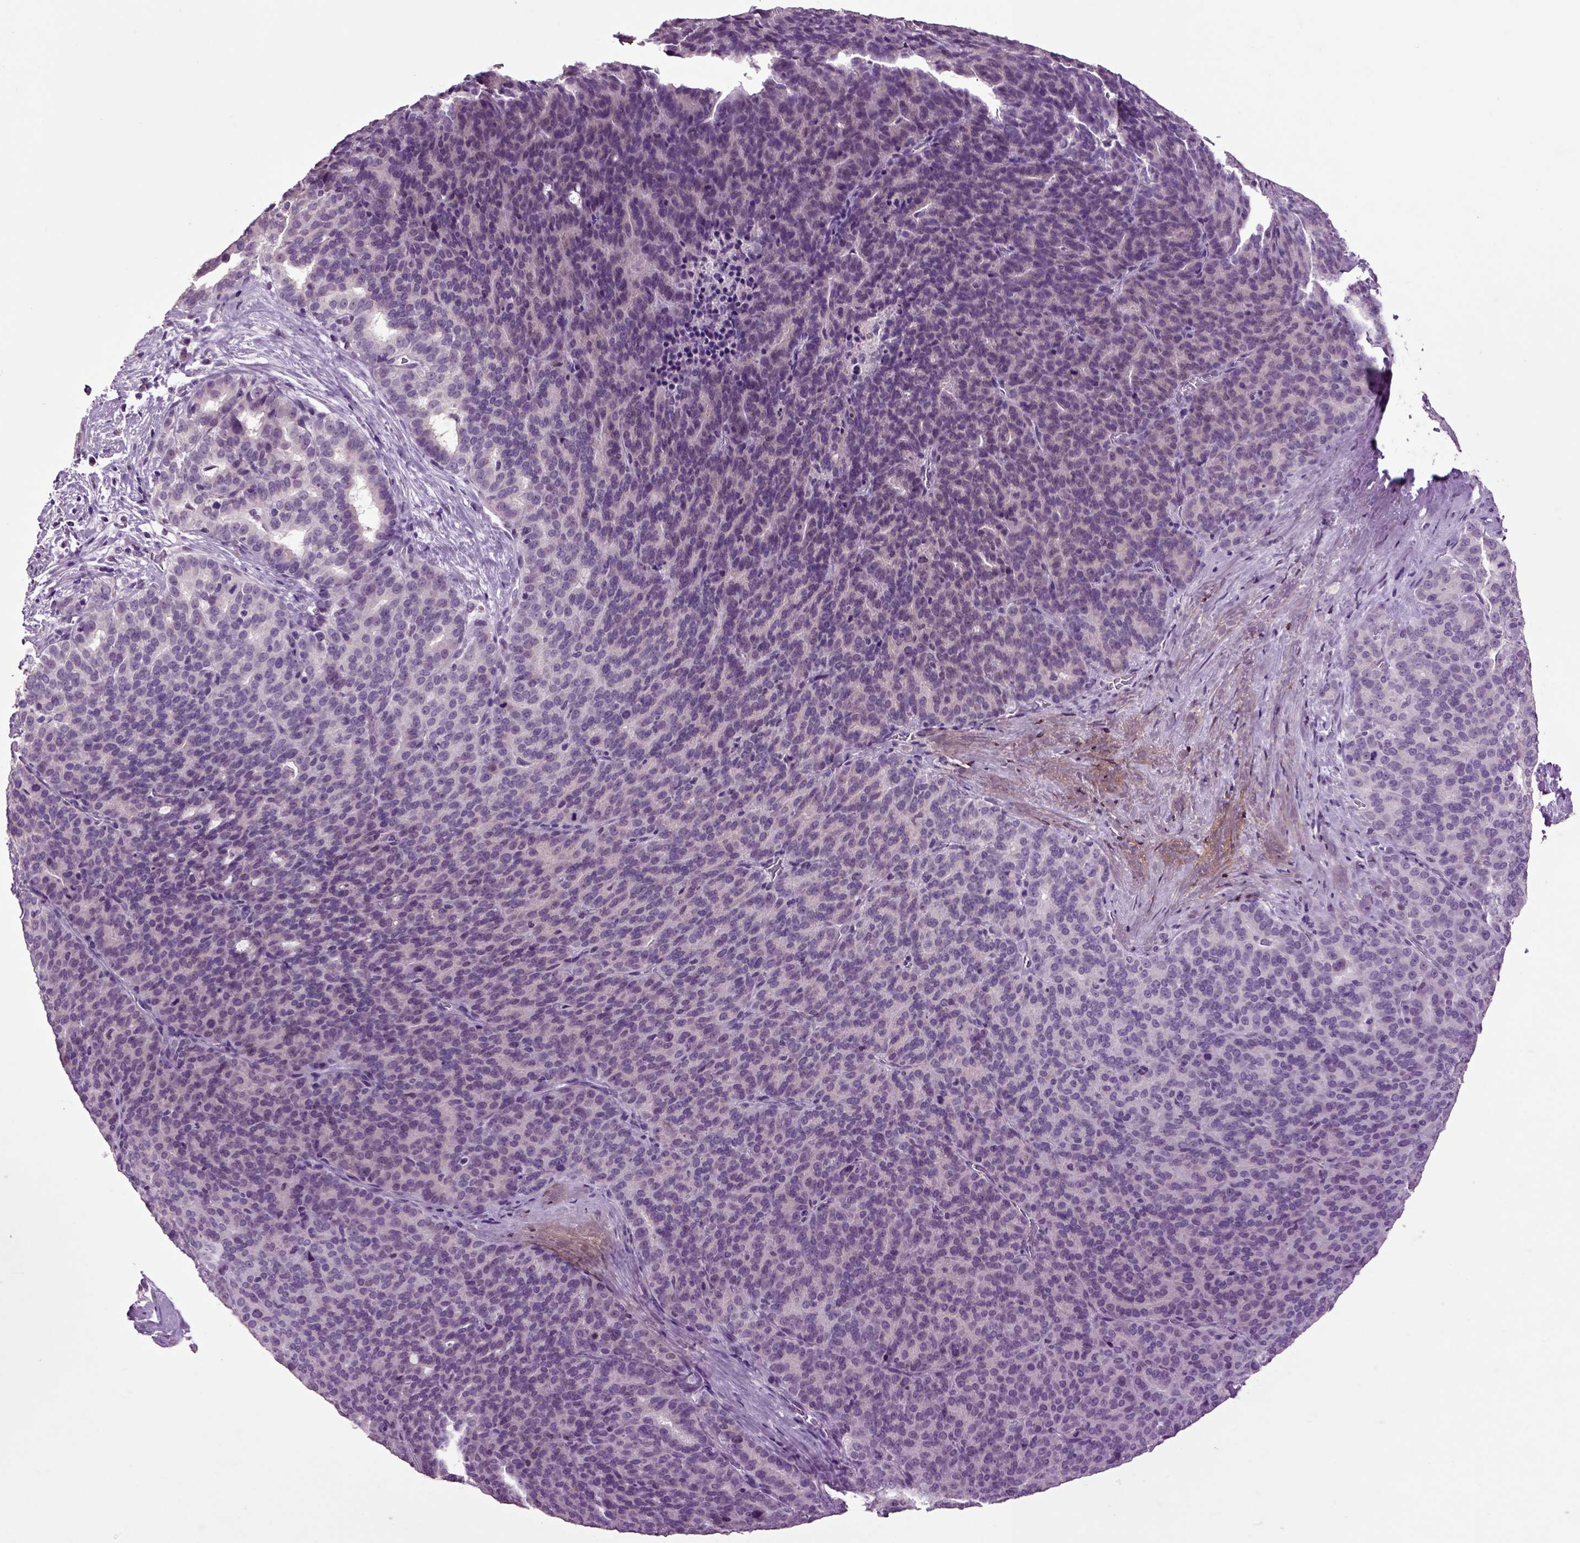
{"staining": {"intensity": "negative", "quantity": "none", "location": "none"}, "tissue": "liver cancer", "cell_type": "Tumor cells", "image_type": "cancer", "snomed": [{"axis": "morphology", "description": "Cholangiocarcinoma"}, {"axis": "topography", "description": "Liver"}], "caption": "This is a histopathology image of IHC staining of liver cancer (cholangiocarcinoma), which shows no staining in tumor cells.", "gene": "CRHR1", "patient": {"sex": "female", "age": 47}}